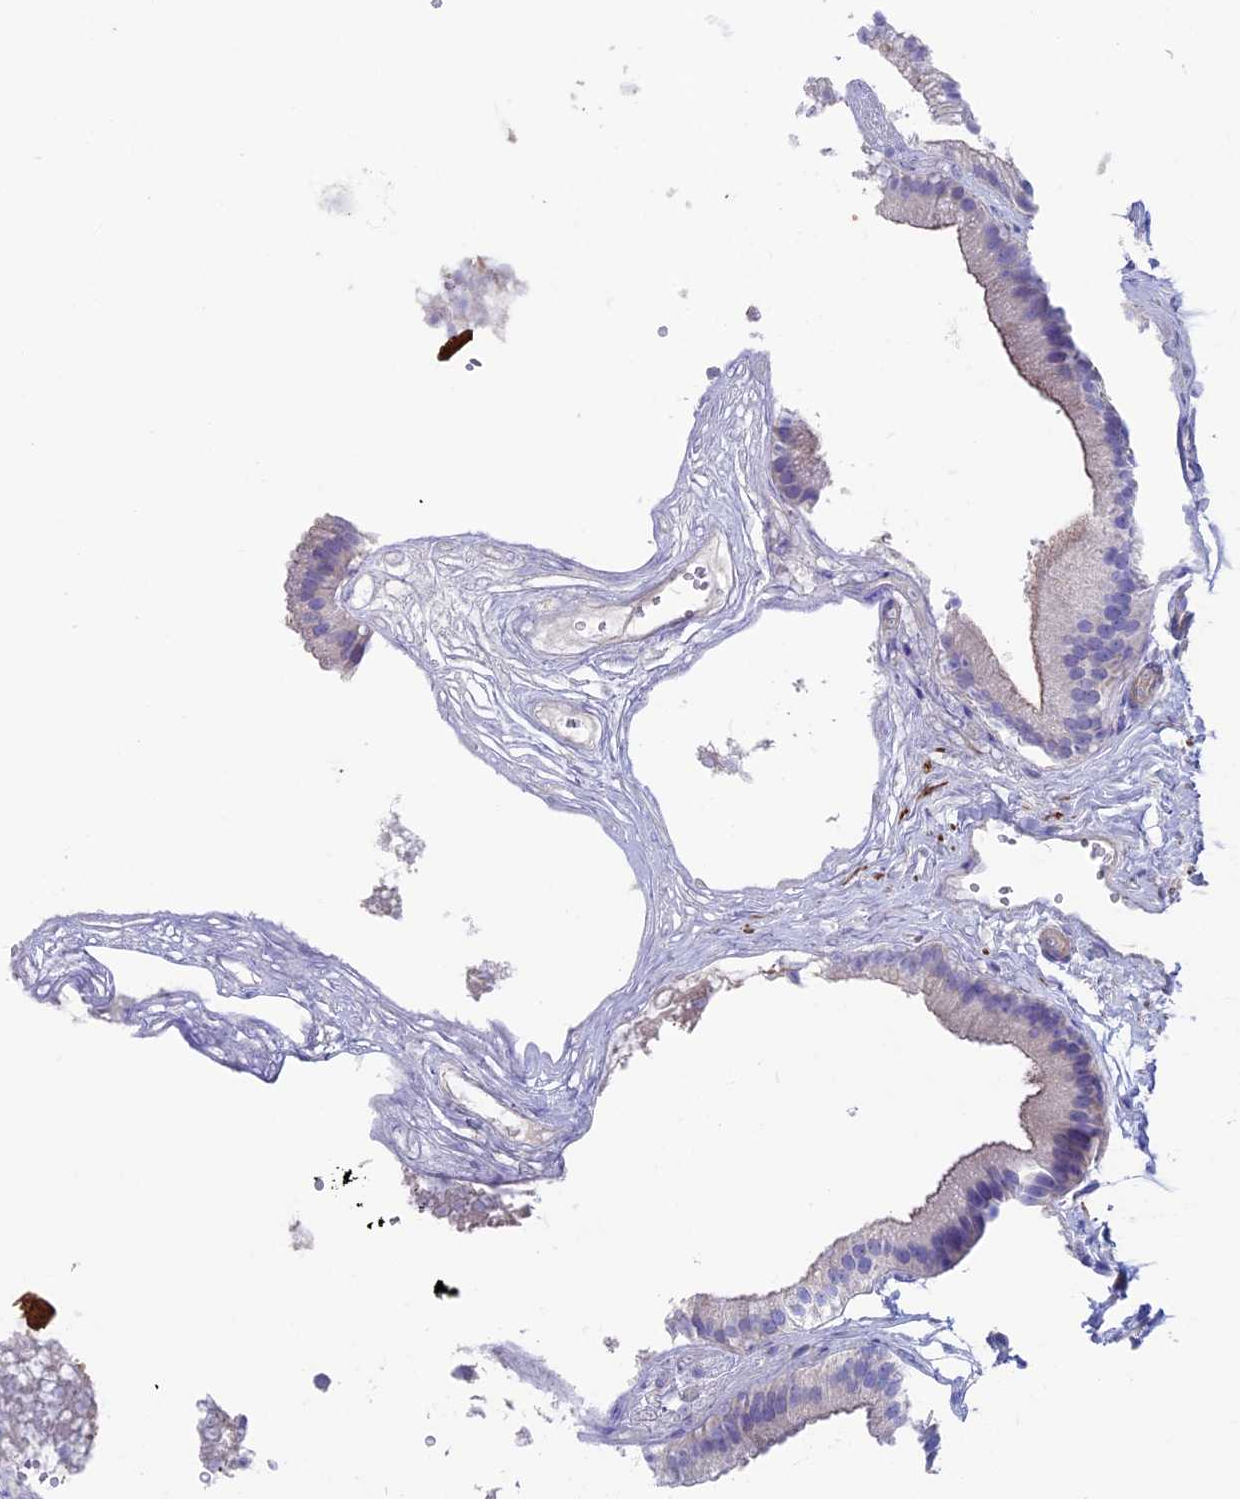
{"staining": {"intensity": "negative", "quantity": "none", "location": "none"}, "tissue": "gallbladder", "cell_type": "Glandular cells", "image_type": "normal", "snomed": [{"axis": "morphology", "description": "Normal tissue, NOS"}, {"axis": "topography", "description": "Gallbladder"}], "caption": "A high-resolution photomicrograph shows immunohistochemistry staining of normal gallbladder, which displays no significant positivity in glandular cells.", "gene": "ADH7", "patient": {"sex": "female", "age": 54}}